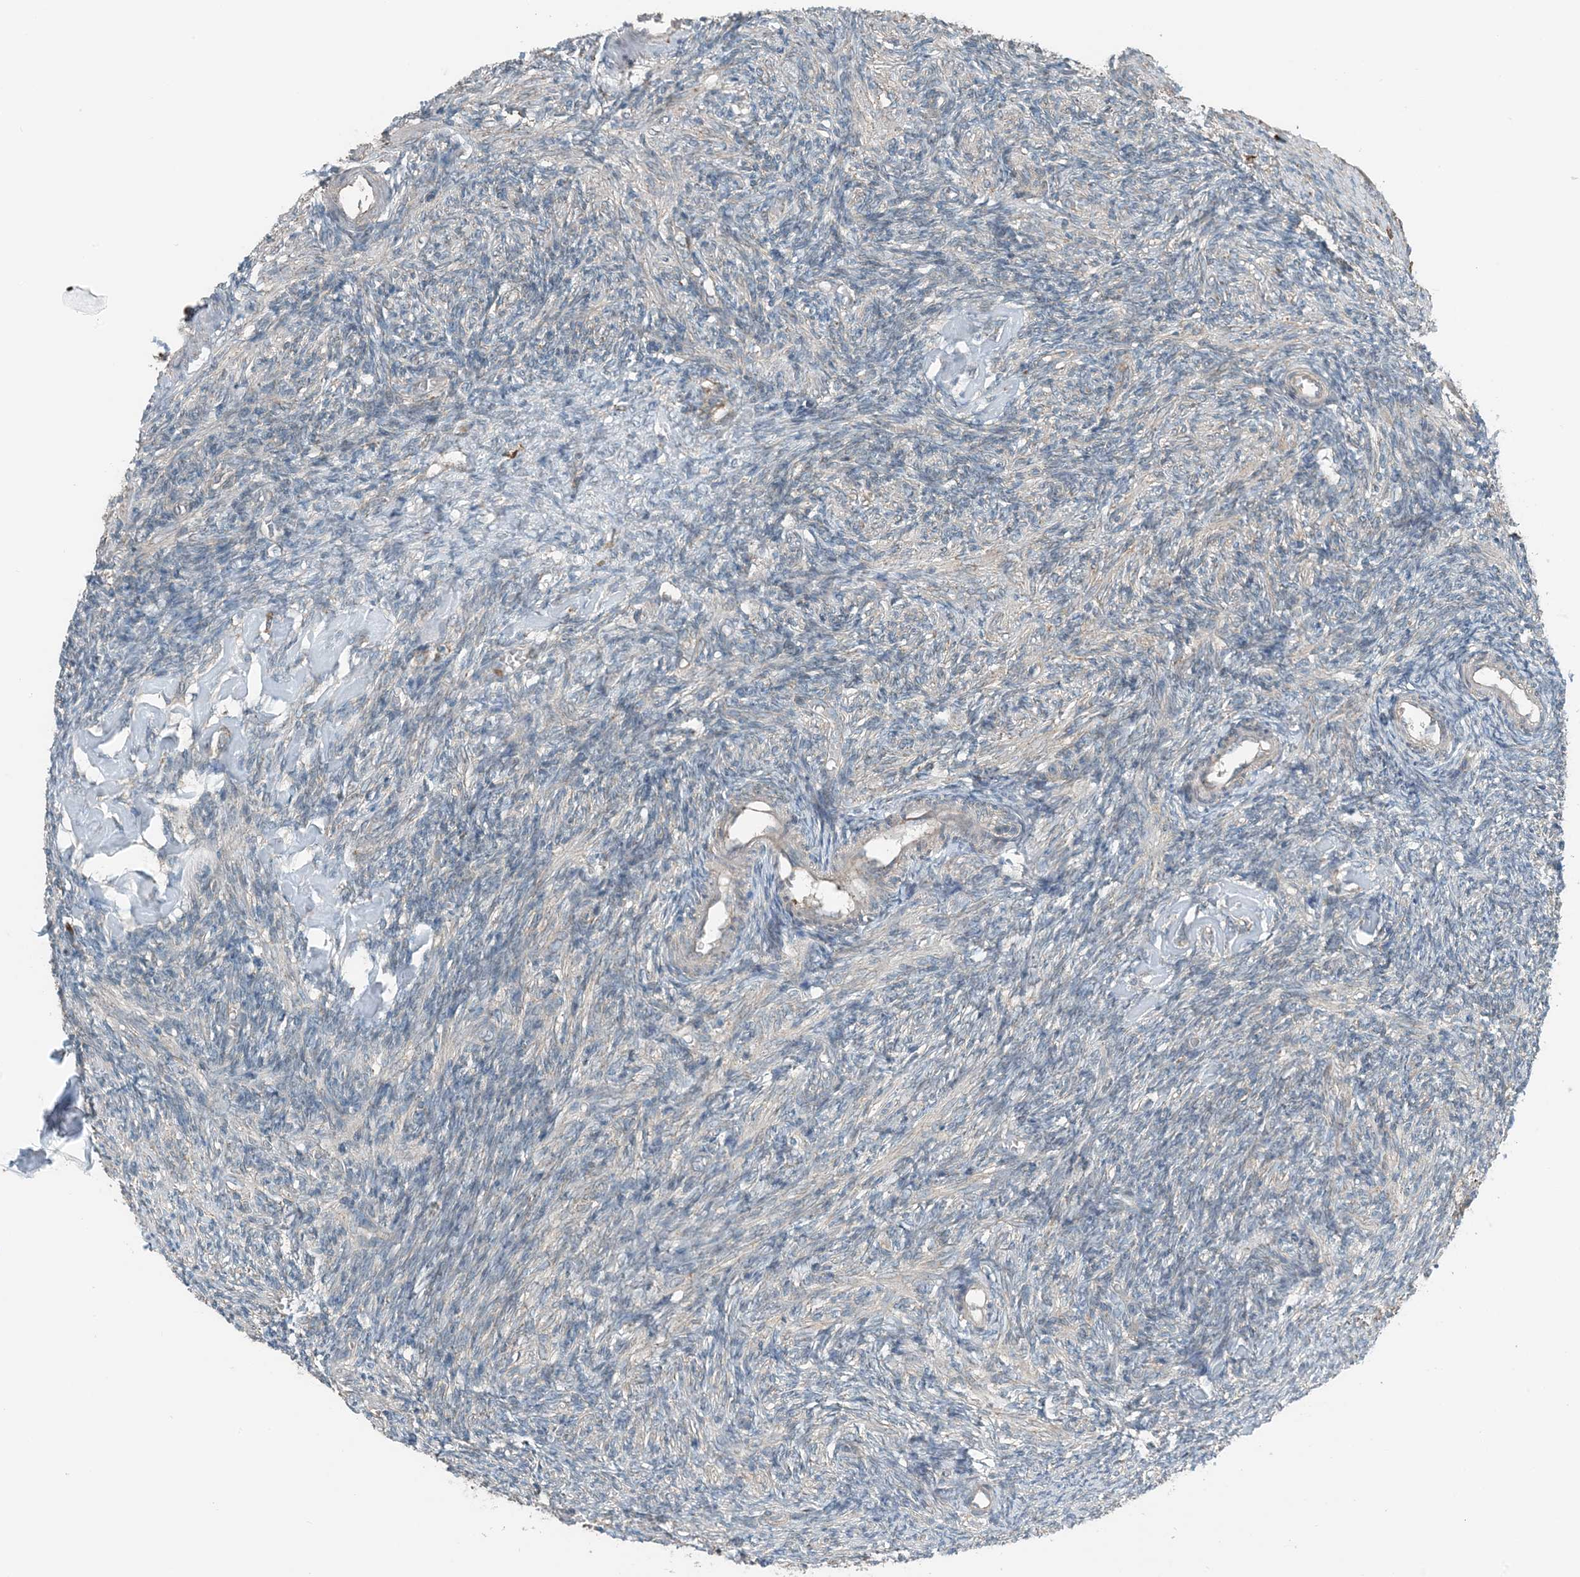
{"staining": {"intensity": "negative", "quantity": "none", "location": "none"}, "tissue": "ovary", "cell_type": "Ovarian stroma cells", "image_type": "normal", "snomed": [{"axis": "morphology", "description": "Normal tissue, NOS"}, {"axis": "topography", "description": "Ovary"}], "caption": "Ovarian stroma cells show no significant expression in benign ovary.", "gene": "CERKL", "patient": {"sex": "female", "age": 27}}